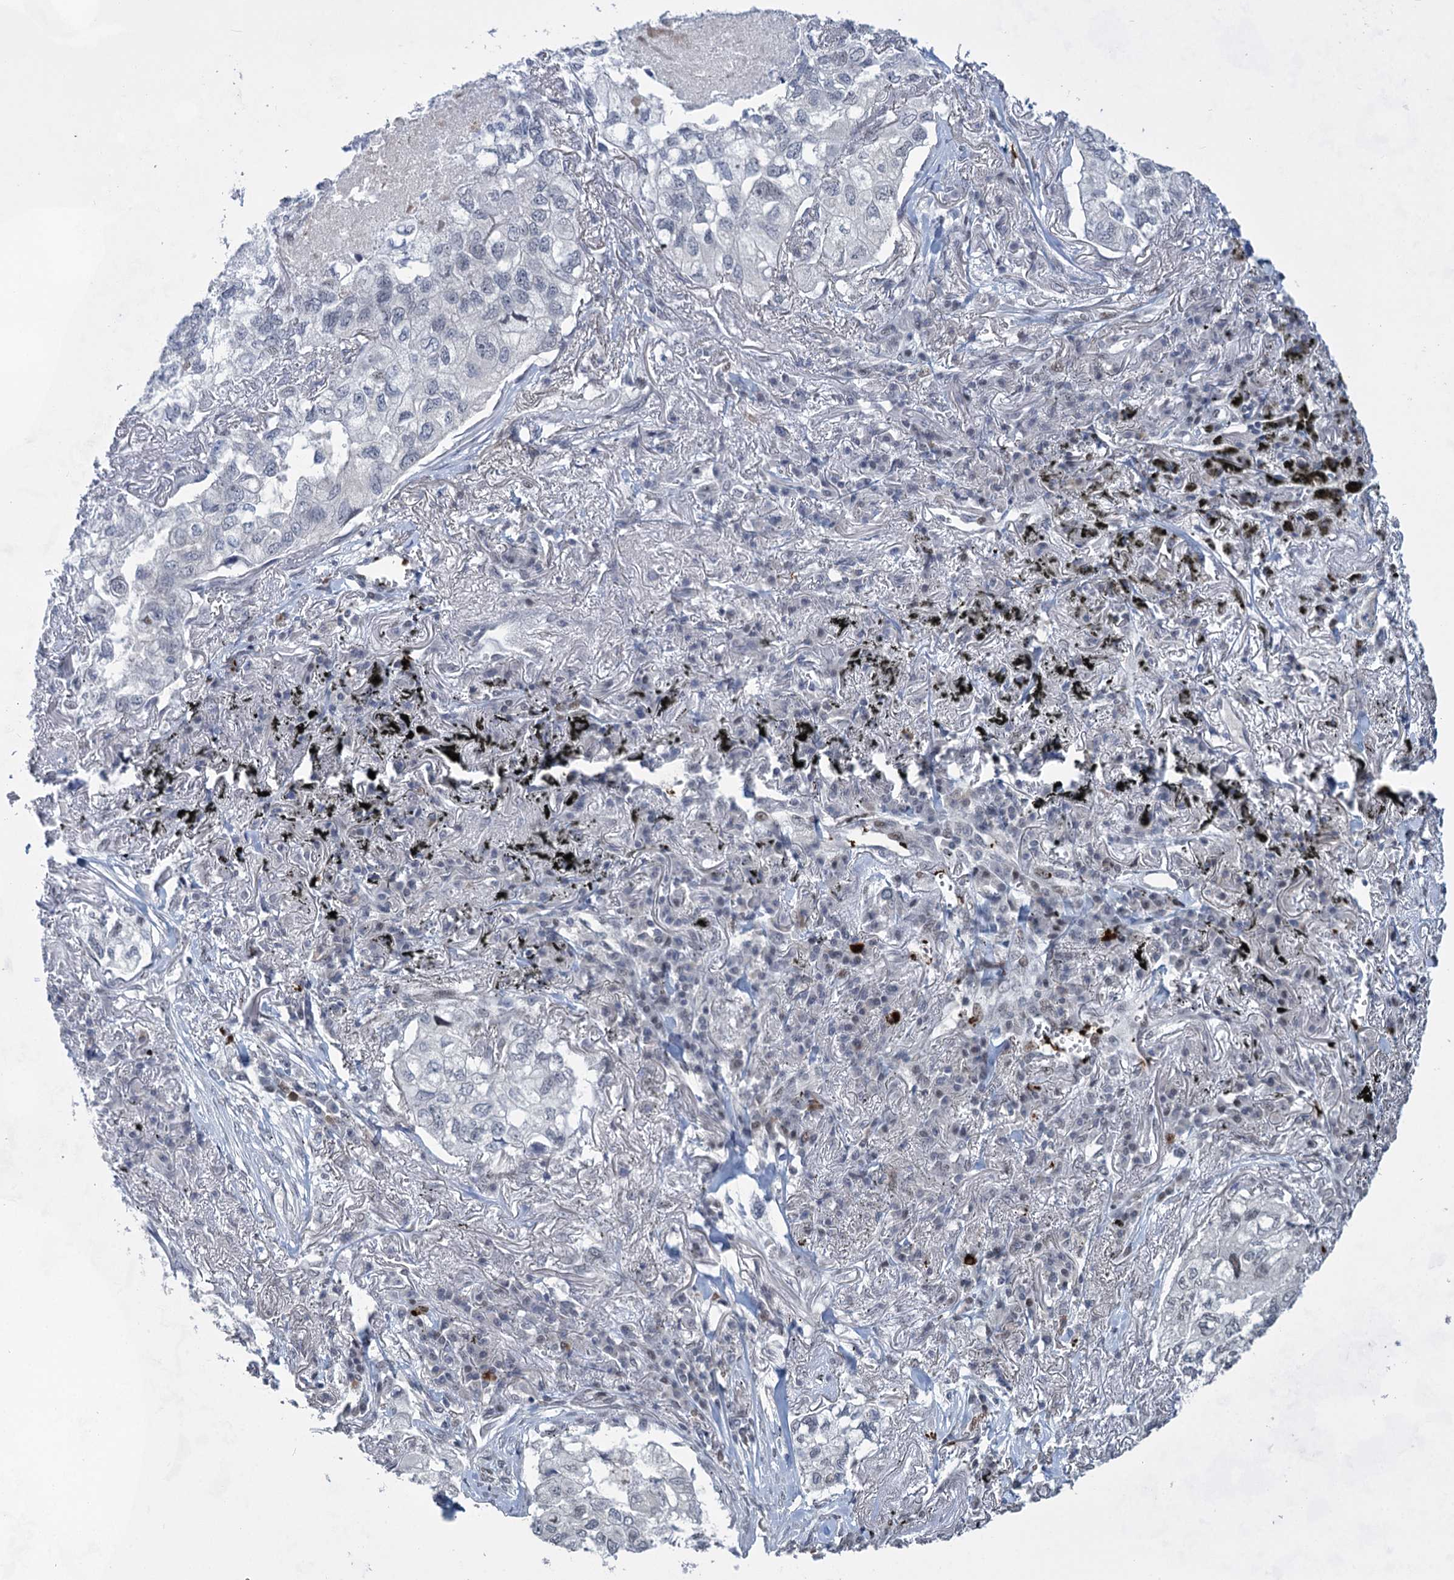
{"staining": {"intensity": "negative", "quantity": "none", "location": "none"}, "tissue": "lung cancer", "cell_type": "Tumor cells", "image_type": "cancer", "snomed": [{"axis": "morphology", "description": "Adenocarcinoma, NOS"}, {"axis": "topography", "description": "Lung"}], "caption": "The micrograph shows no staining of tumor cells in lung adenocarcinoma.", "gene": "MON2", "patient": {"sex": "male", "age": 65}}